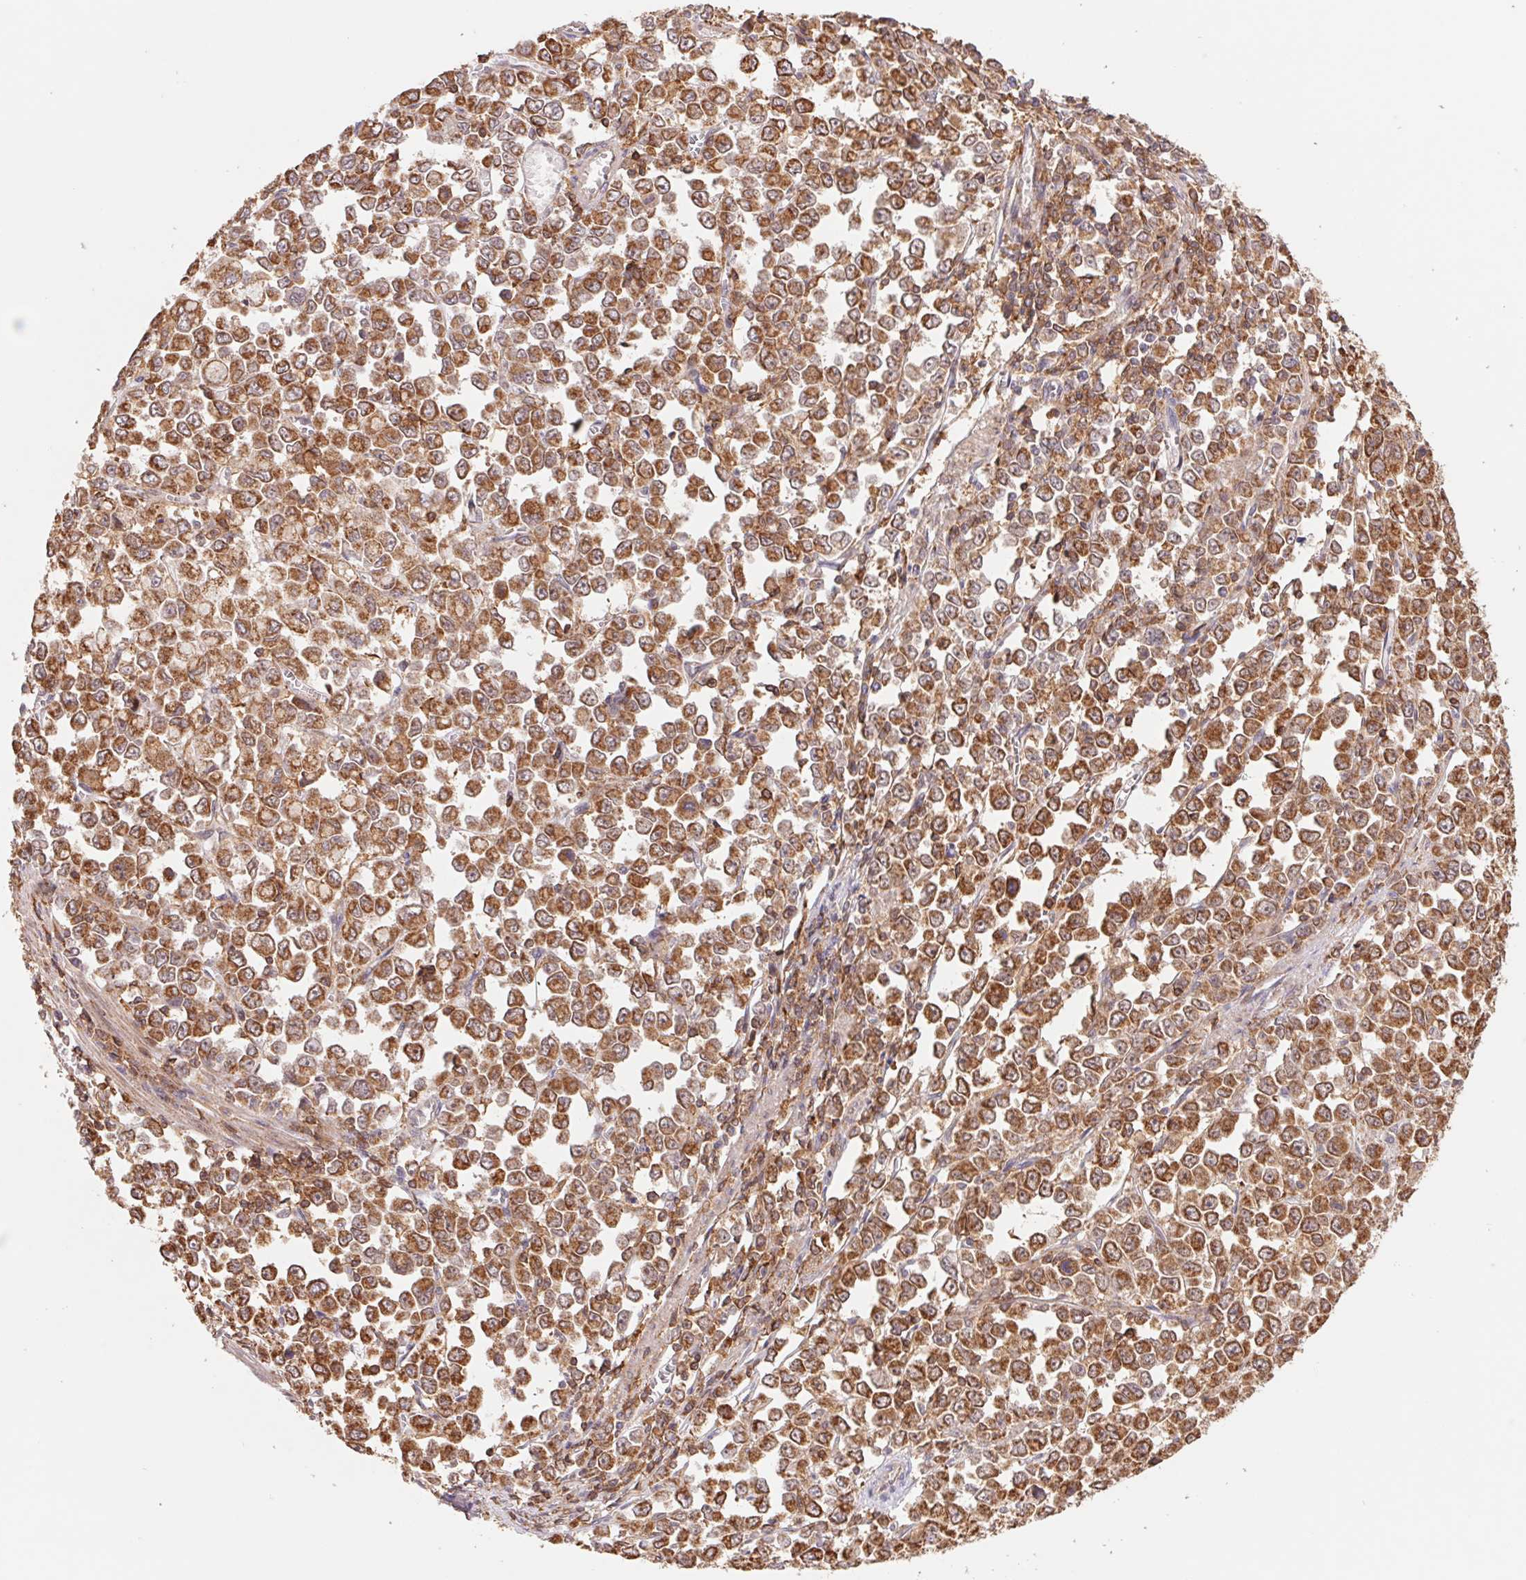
{"staining": {"intensity": "strong", "quantity": ">75%", "location": "cytoplasmic/membranous"}, "tissue": "stomach cancer", "cell_type": "Tumor cells", "image_type": "cancer", "snomed": [{"axis": "morphology", "description": "Adenocarcinoma, NOS"}, {"axis": "topography", "description": "Stomach, upper"}], "caption": "Protein analysis of adenocarcinoma (stomach) tissue exhibits strong cytoplasmic/membranous staining in about >75% of tumor cells.", "gene": "URM1", "patient": {"sex": "male", "age": 70}}